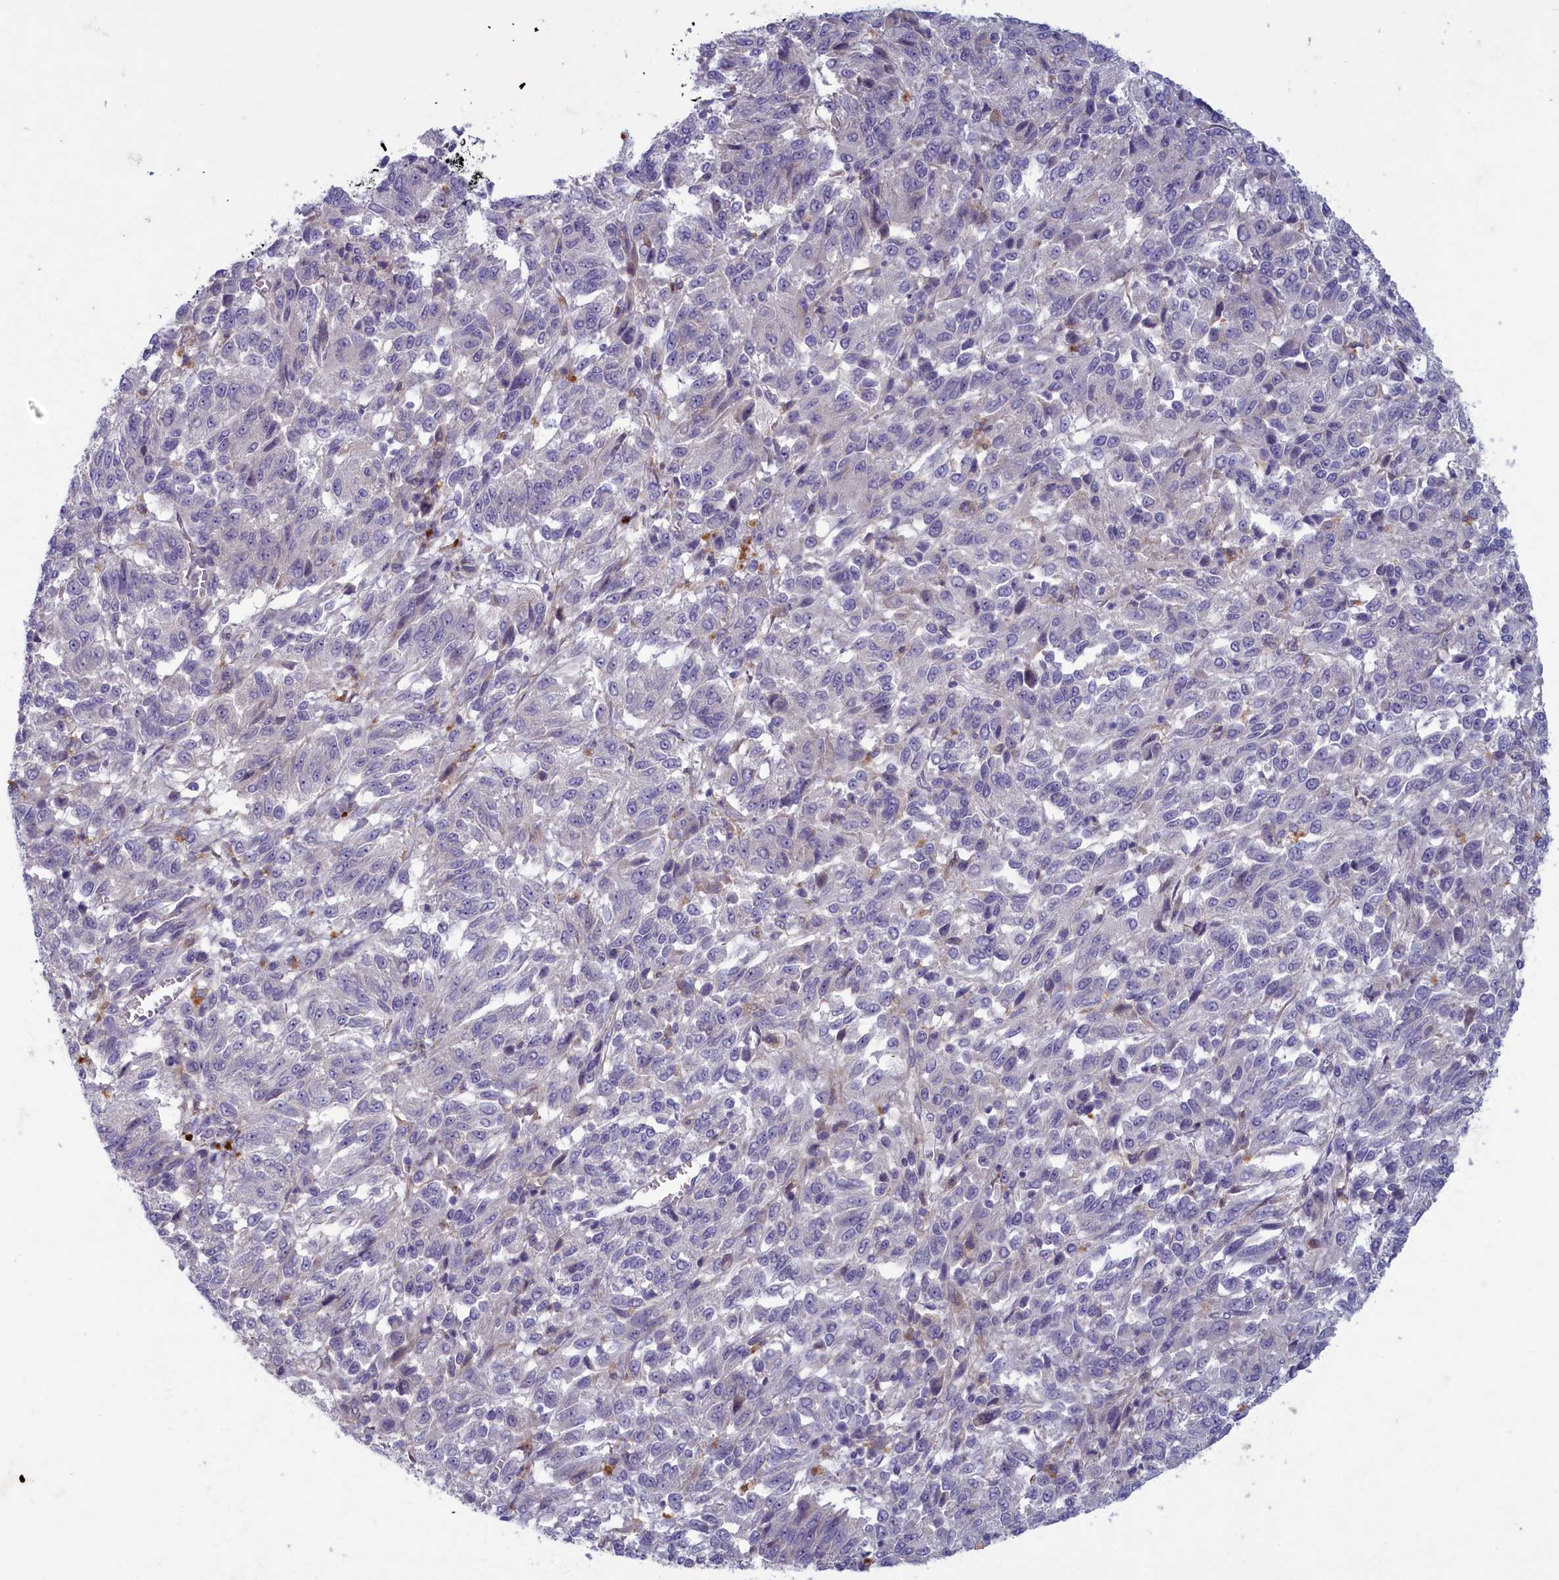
{"staining": {"intensity": "negative", "quantity": "none", "location": "none"}, "tissue": "melanoma", "cell_type": "Tumor cells", "image_type": "cancer", "snomed": [{"axis": "morphology", "description": "Malignant melanoma, Metastatic site"}, {"axis": "topography", "description": "Lung"}], "caption": "This is a image of IHC staining of malignant melanoma (metastatic site), which shows no staining in tumor cells. (Stains: DAB (3,3'-diaminobenzidine) IHC with hematoxylin counter stain, Microscopy: brightfield microscopy at high magnification).", "gene": "PLEKHG6", "patient": {"sex": "male", "age": 64}}